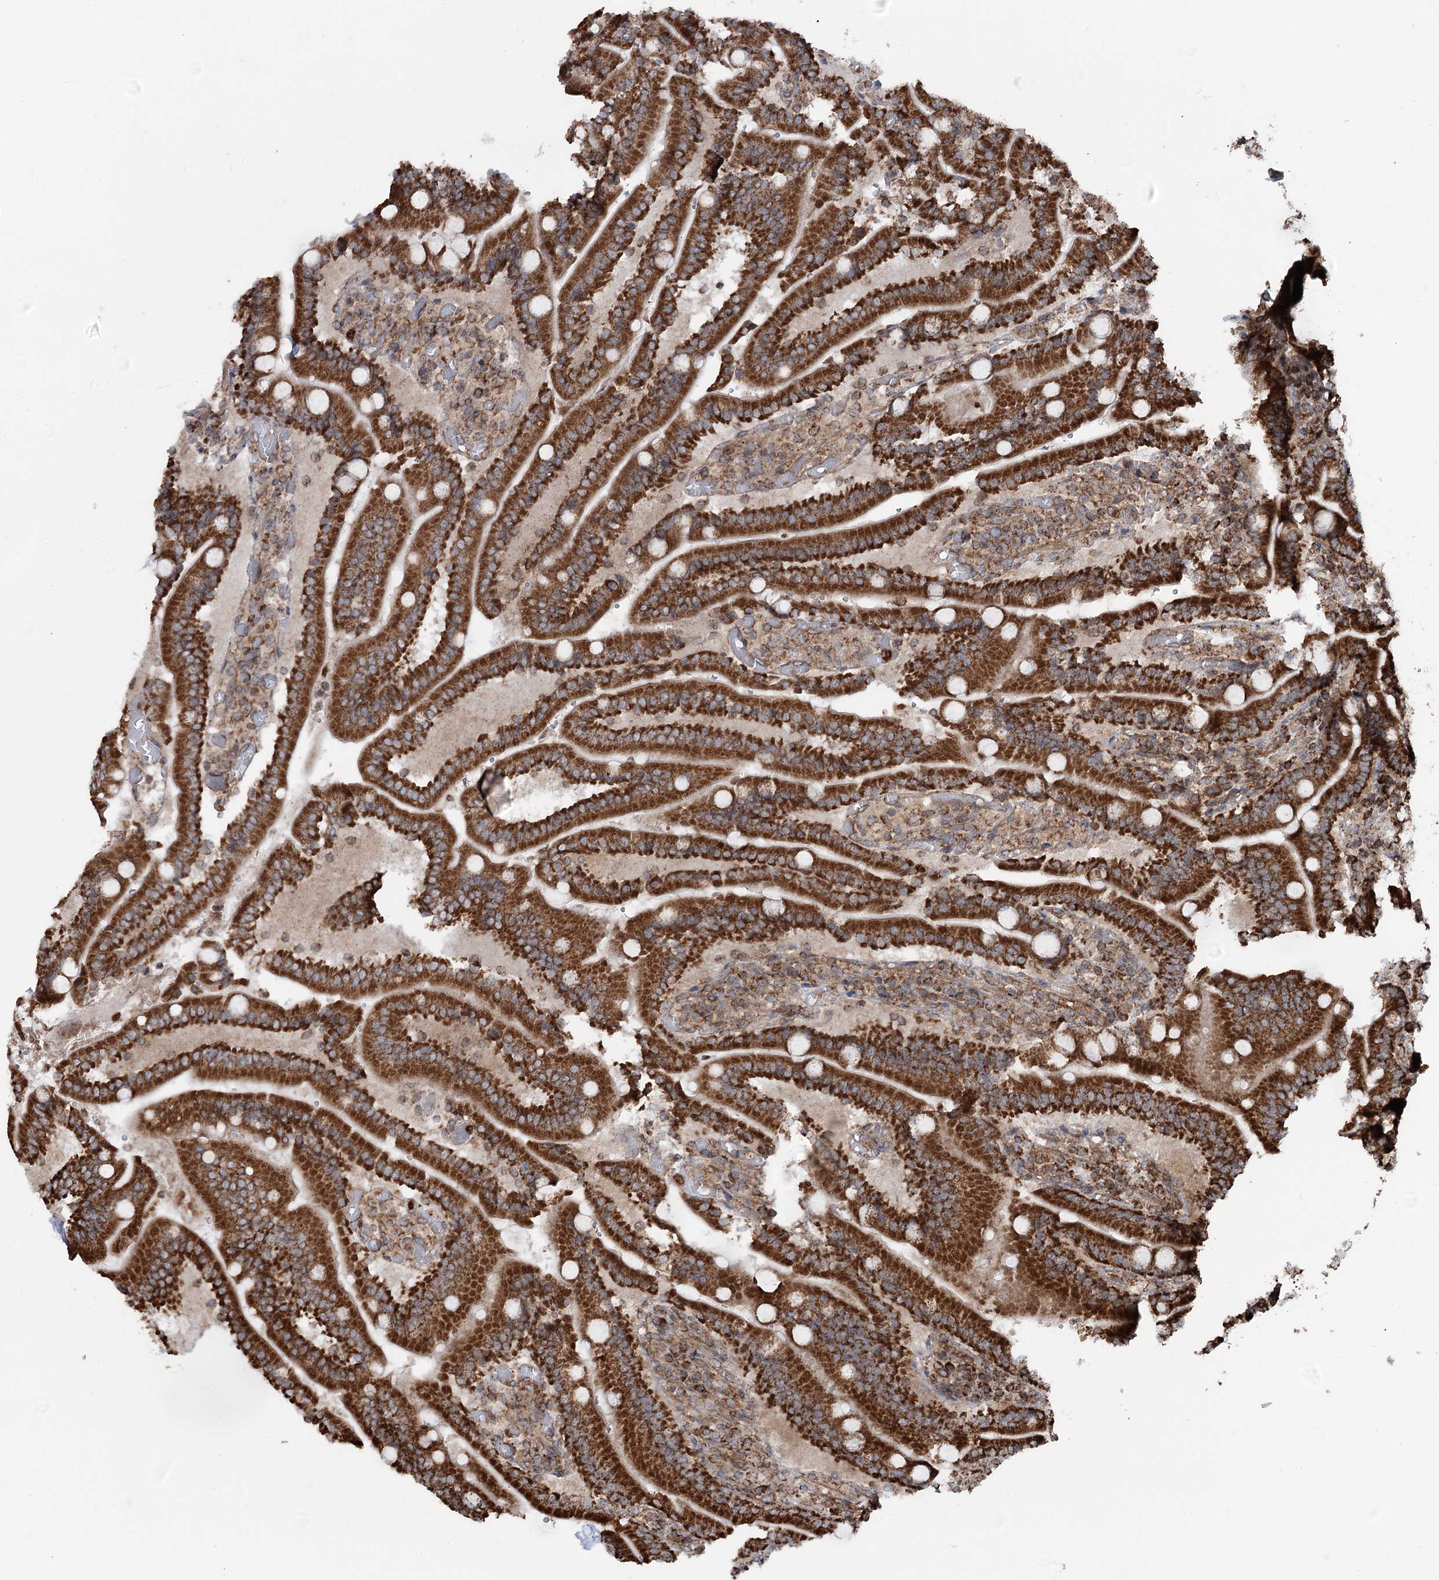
{"staining": {"intensity": "strong", "quantity": ">75%", "location": "cytoplasmic/membranous"}, "tissue": "duodenum", "cell_type": "Glandular cells", "image_type": "normal", "snomed": [{"axis": "morphology", "description": "Normal tissue, NOS"}, {"axis": "topography", "description": "Duodenum"}], "caption": "Human duodenum stained for a protein (brown) reveals strong cytoplasmic/membranous positive positivity in about >75% of glandular cells.", "gene": "FGFR1OP2", "patient": {"sex": "female", "age": 62}}